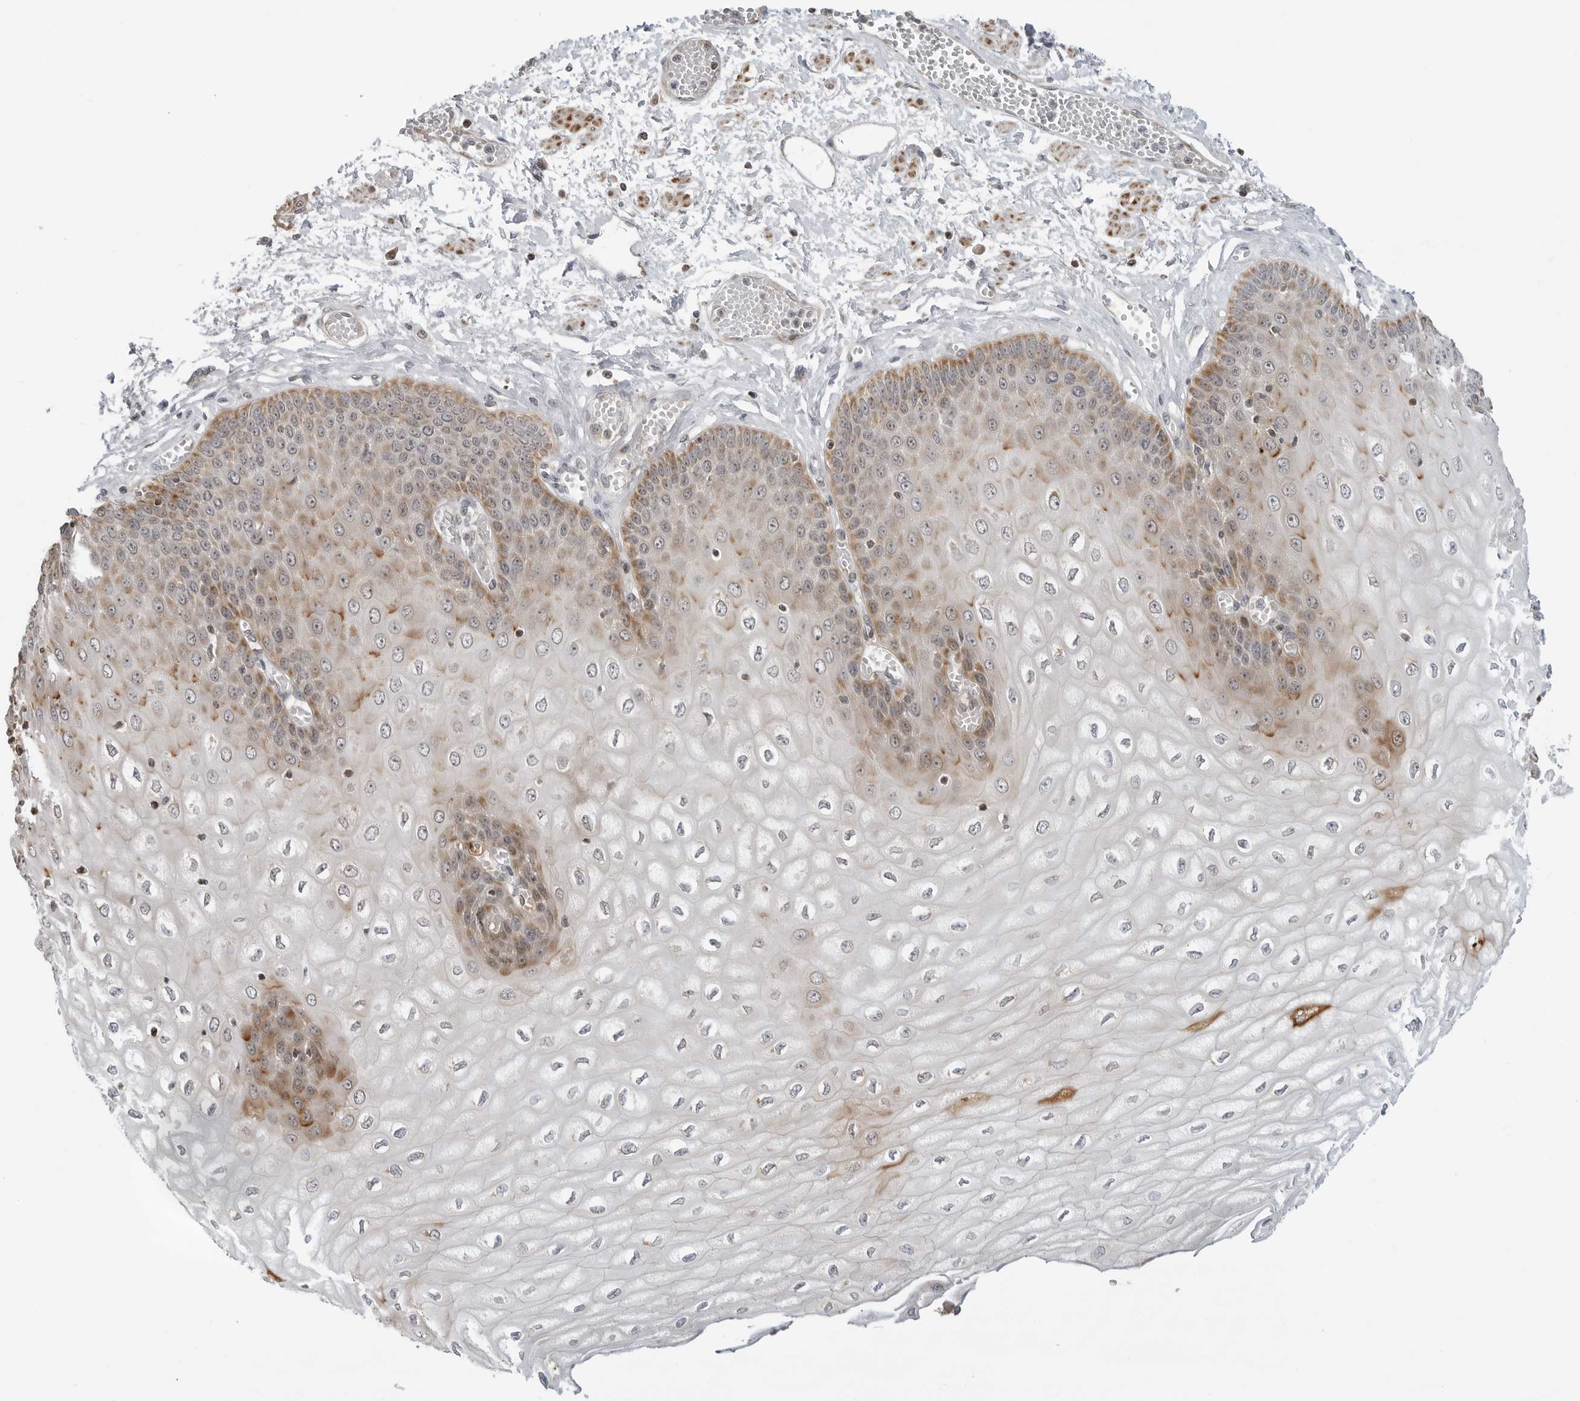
{"staining": {"intensity": "moderate", "quantity": "25%-75%", "location": "cytoplasmic/membranous"}, "tissue": "esophagus", "cell_type": "Squamous epithelial cells", "image_type": "normal", "snomed": [{"axis": "morphology", "description": "Normal tissue, NOS"}, {"axis": "topography", "description": "Esophagus"}], "caption": "Immunohistochemistry histopathology image of benign esophagus: human esophagus stained using immunohistochemistry exhibits medium levels of moderate protein expression localized specifically in the cytoplasmic/membranous of squamous epithelial cells, appearing as a cytoplasmic/membranous brown color.", "gene": "PEX2", "patient": {"sex": "male", "age": 60}}